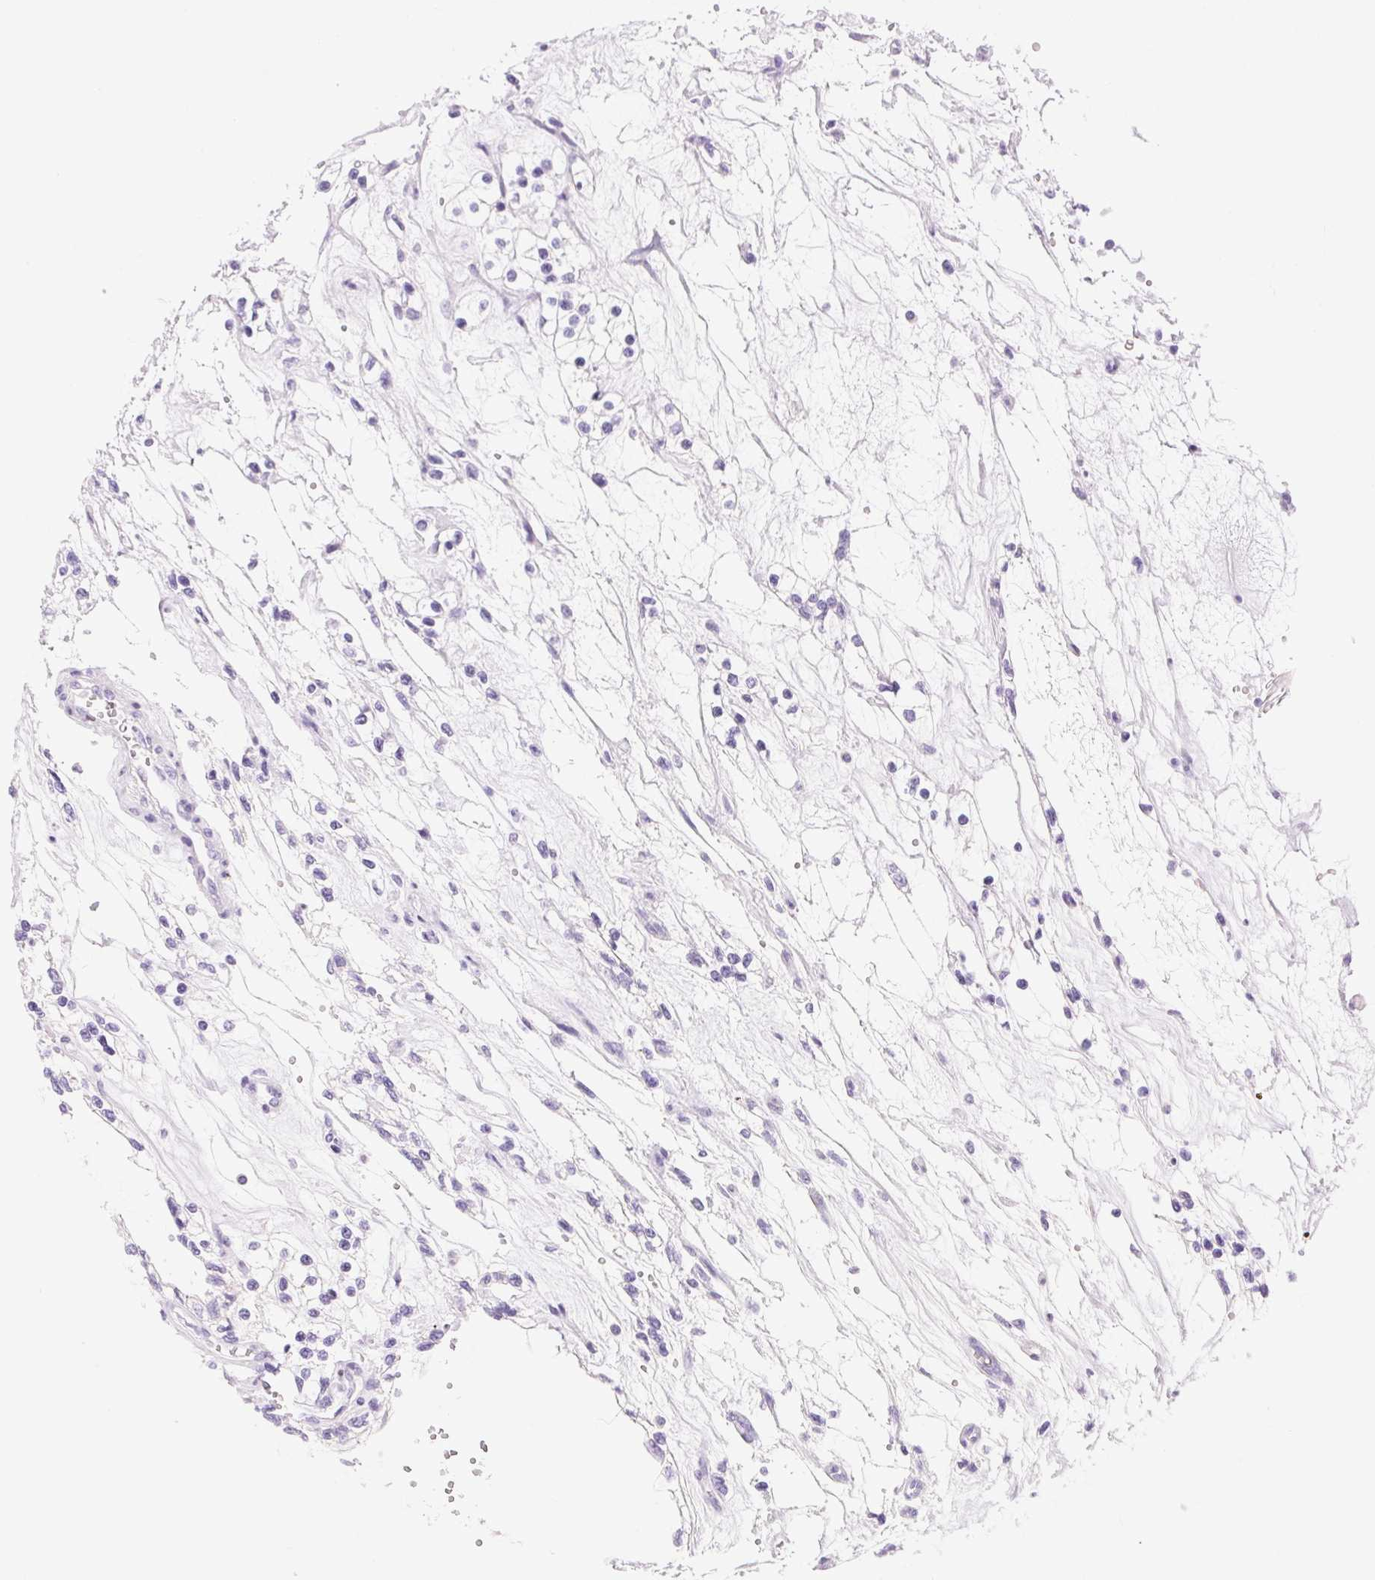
{"staining": {"intensity": "negative", "quantity": "none", "location": "none"}, "tissue": "renal cancer", "cell_type": "Tumor cells", "image_type": "cancer", "snomed": [{"axis": "morphology", "description": "Adenocarcinoma, NOS"}, {"axis": "topography", "description": "Kidney"}], "caption": "This is an IHC image of renal cancer (adenocarcinoma). There is no expression in tumor cells.", "gene": "DHCR24", "patient": {"sex": "female", "age": 69}}